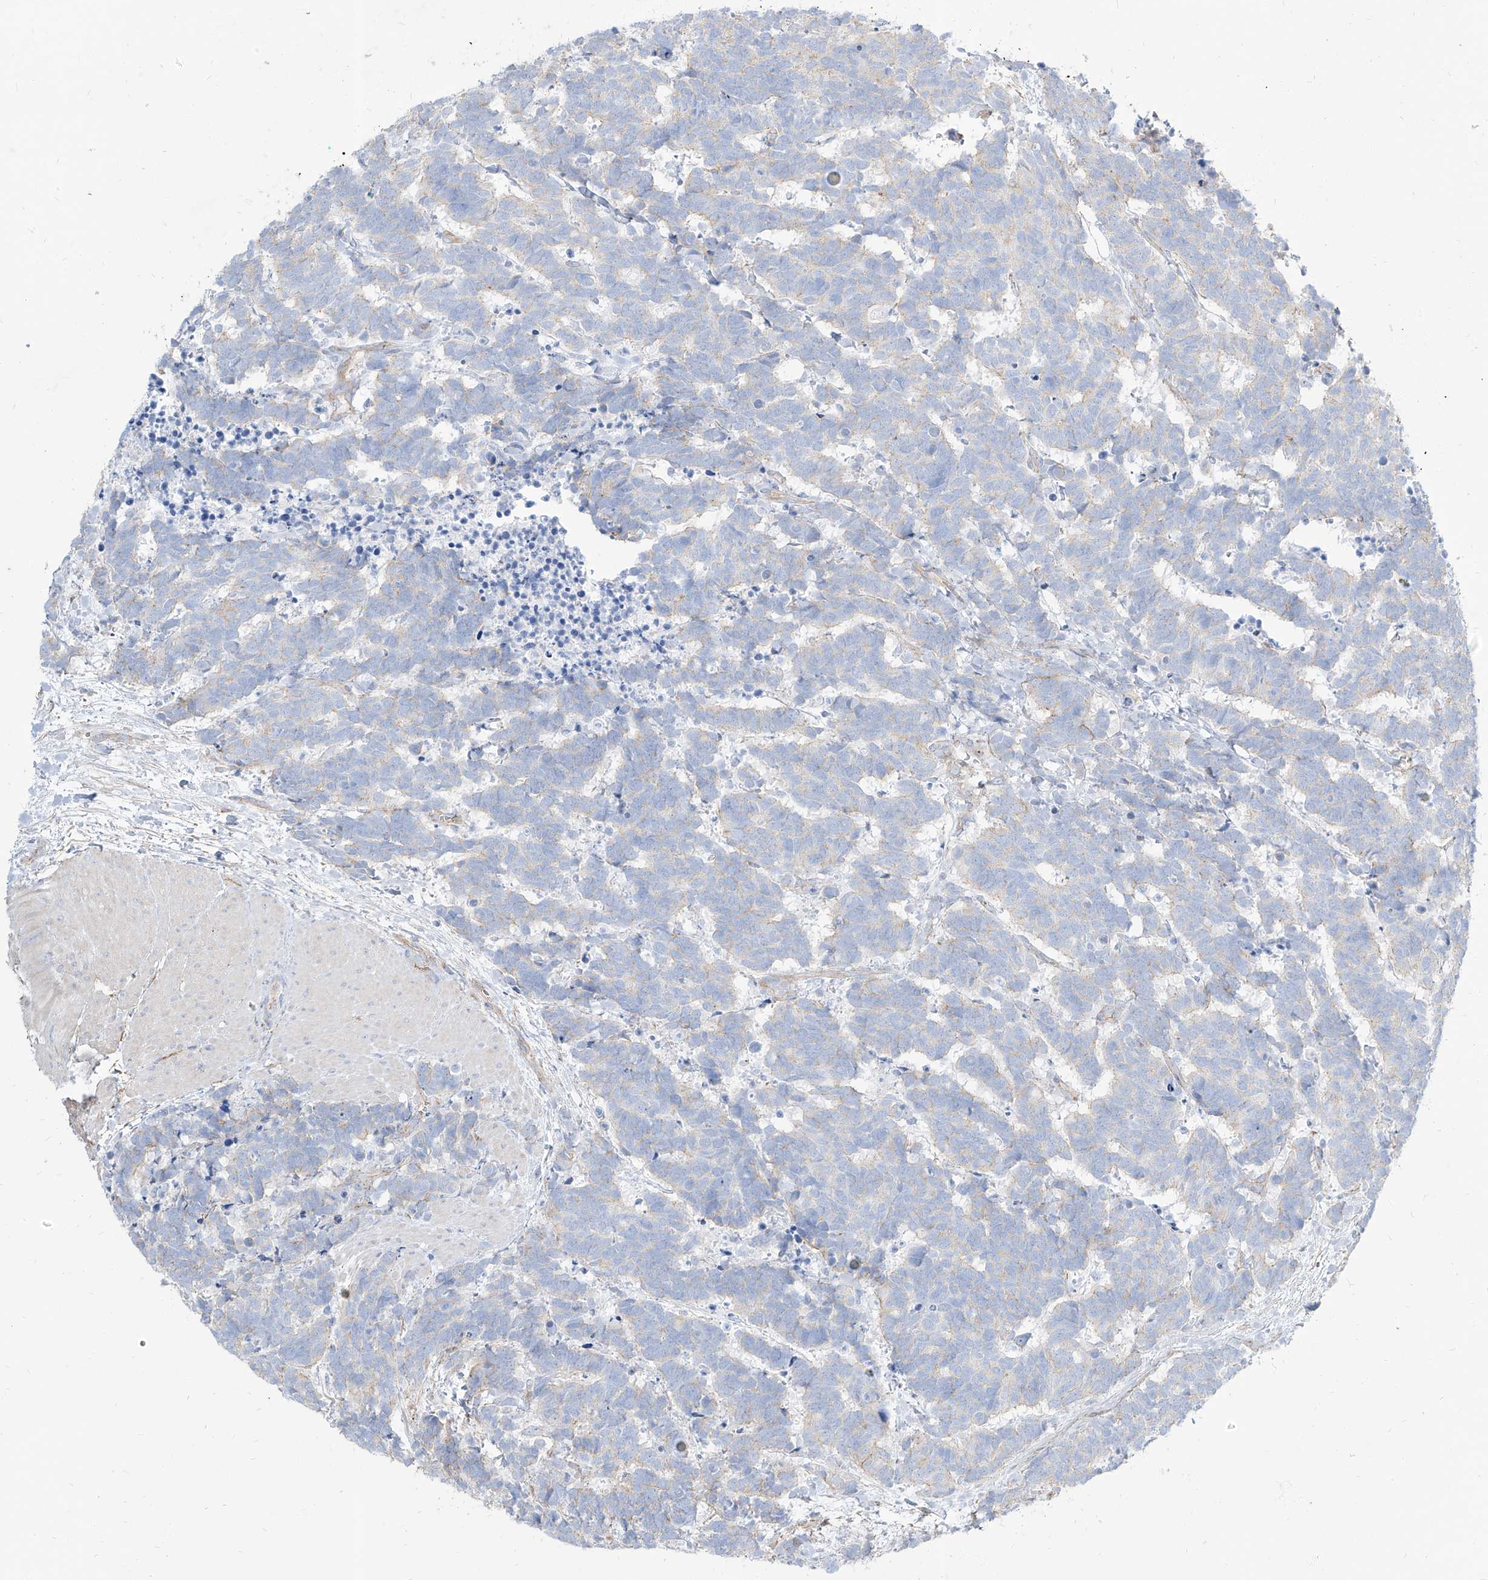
{"staining": {"intensity": "negative", "quantity": "none", "location": "none"}, "tissue": "carcinoid", "cell_type": "Tumor cells", "image_type": "cancer", "snomed": [{"axis": "morphology", "description": "Carcinoma, NOS"}, {"axis": "morphology", "description": "Carcinoid, malignant, NOS"}, {"axis": "topography", "description": "Urinary bladder"}], "caption": "Immunohistochemical staining of carcinoid reveals no significant expression in tumor cells.", "gene": "TXLNB", "patient": {"sex": "male", "age": 57}}